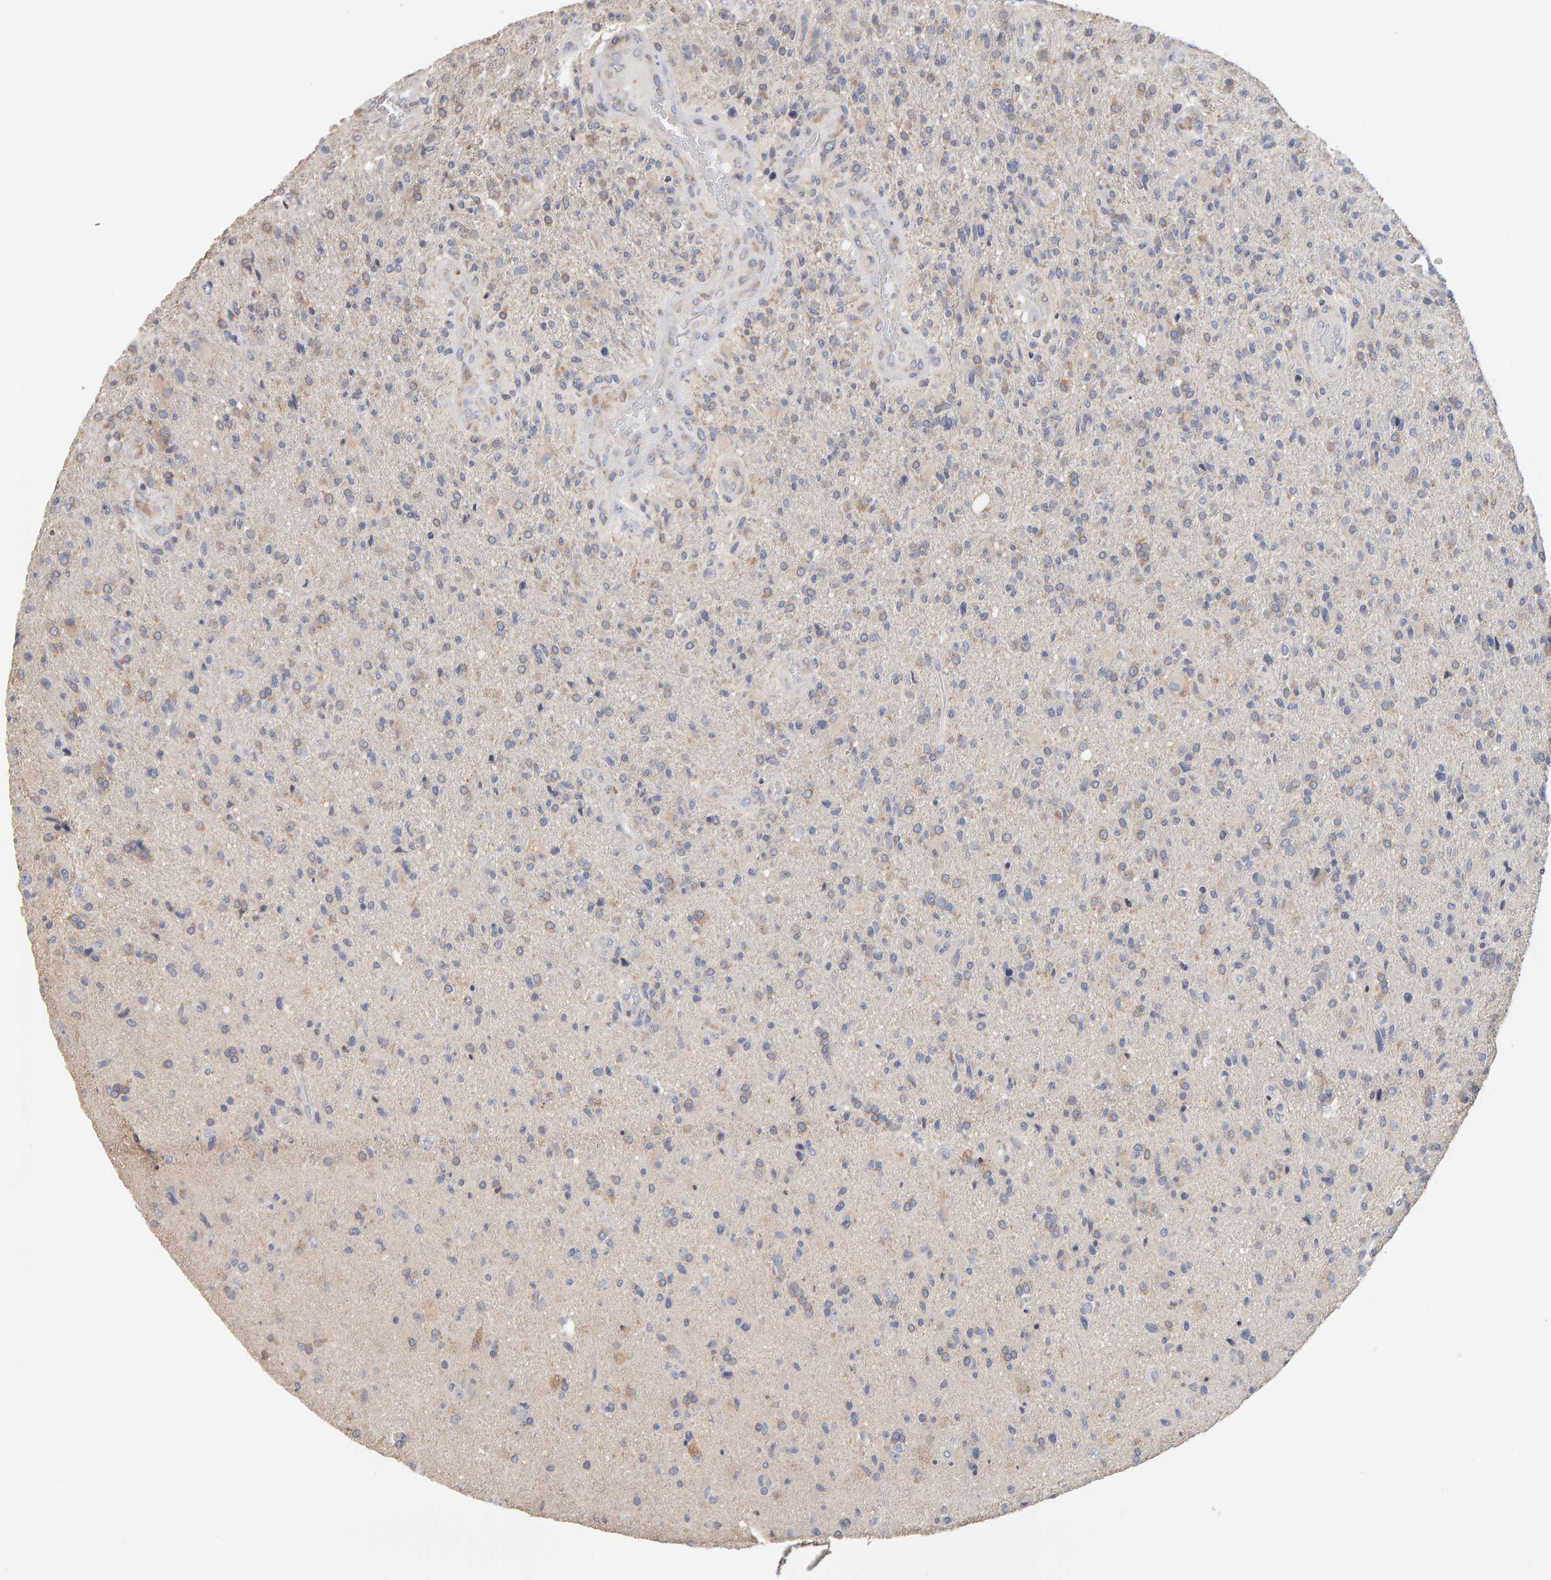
{"staining": {"intensity": "weak", "quantity": "<25%", "location": "cytoplasmic/membranous"}, "tissue": "glioma", "cell_type": "Tumor cells", "image_type": "cancer", "snomed": [{"axis": "morphology", "description": "Glioma, malignant, High grade"}, {"axis": "topography", "description": "Brain"}], "caption": "Protein analysis of glioma demonstrates no significant staining in tumor cells.", "gene": "SGPL1", "patient": {"sex": "male", "age": 72}}